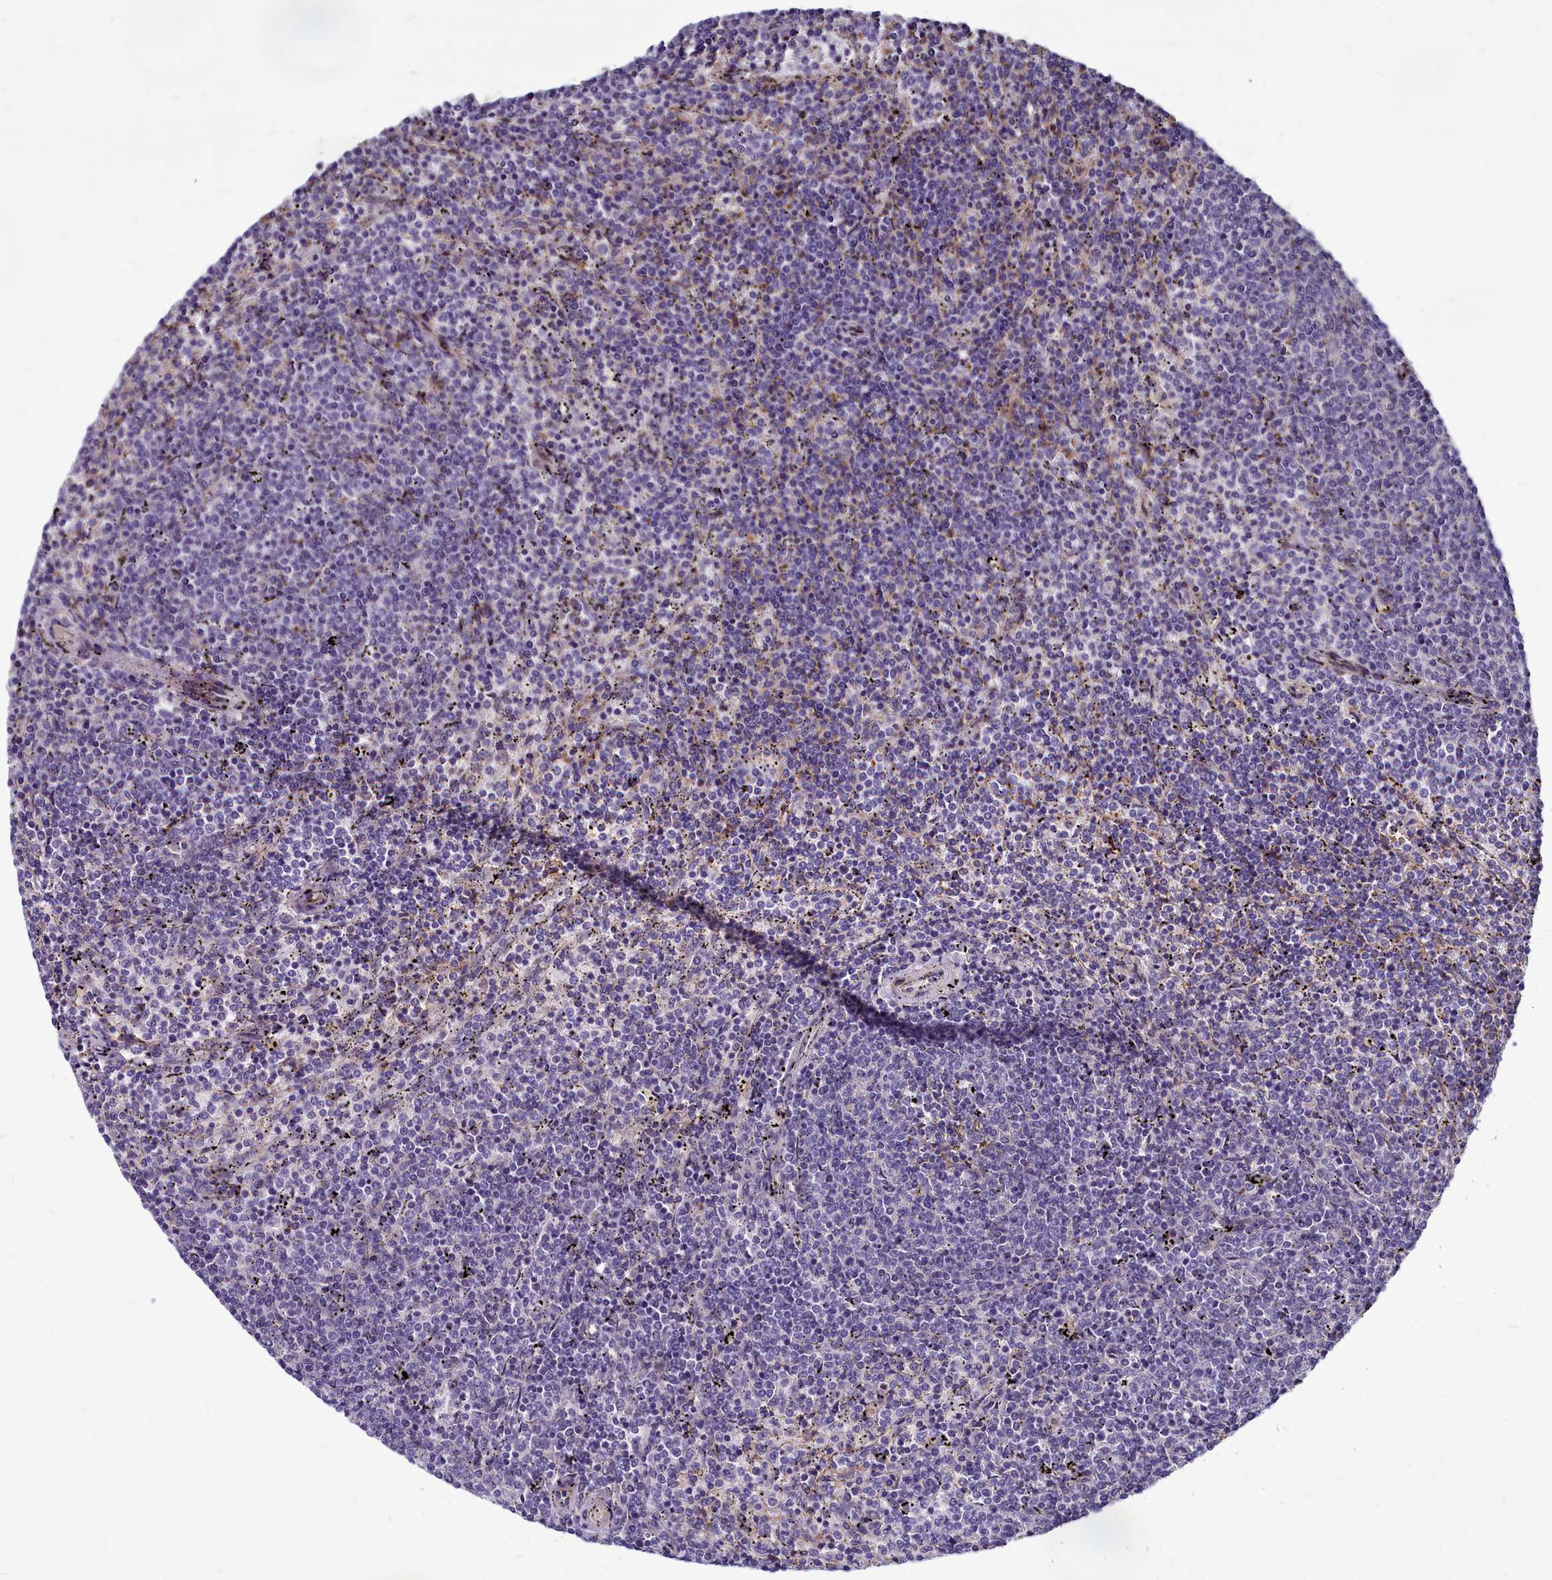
{"staining": {"intensity": "negative", "quantity": "none", "location": "none"}, "tissue": "lymphoma", "cell_type": "Tumor cells", "image_type": "cancer", "snomed": [{"axis": "morphology", "description": "Malignant lymphoma, non-Hodgkin's type, Low grade"}, {"axis": "topography", "description": "Spleen"}], "caption": "An immunohistochemistry micrograph of low-grade malignant lymphoma, non-Hodgkin's type is shown. There is no staining in tumor cells of low-grade malignant lymphoma, non-Hodgkin's type.", "gene": "TTC5", "patient": {"sex": "female", "age": 50}}